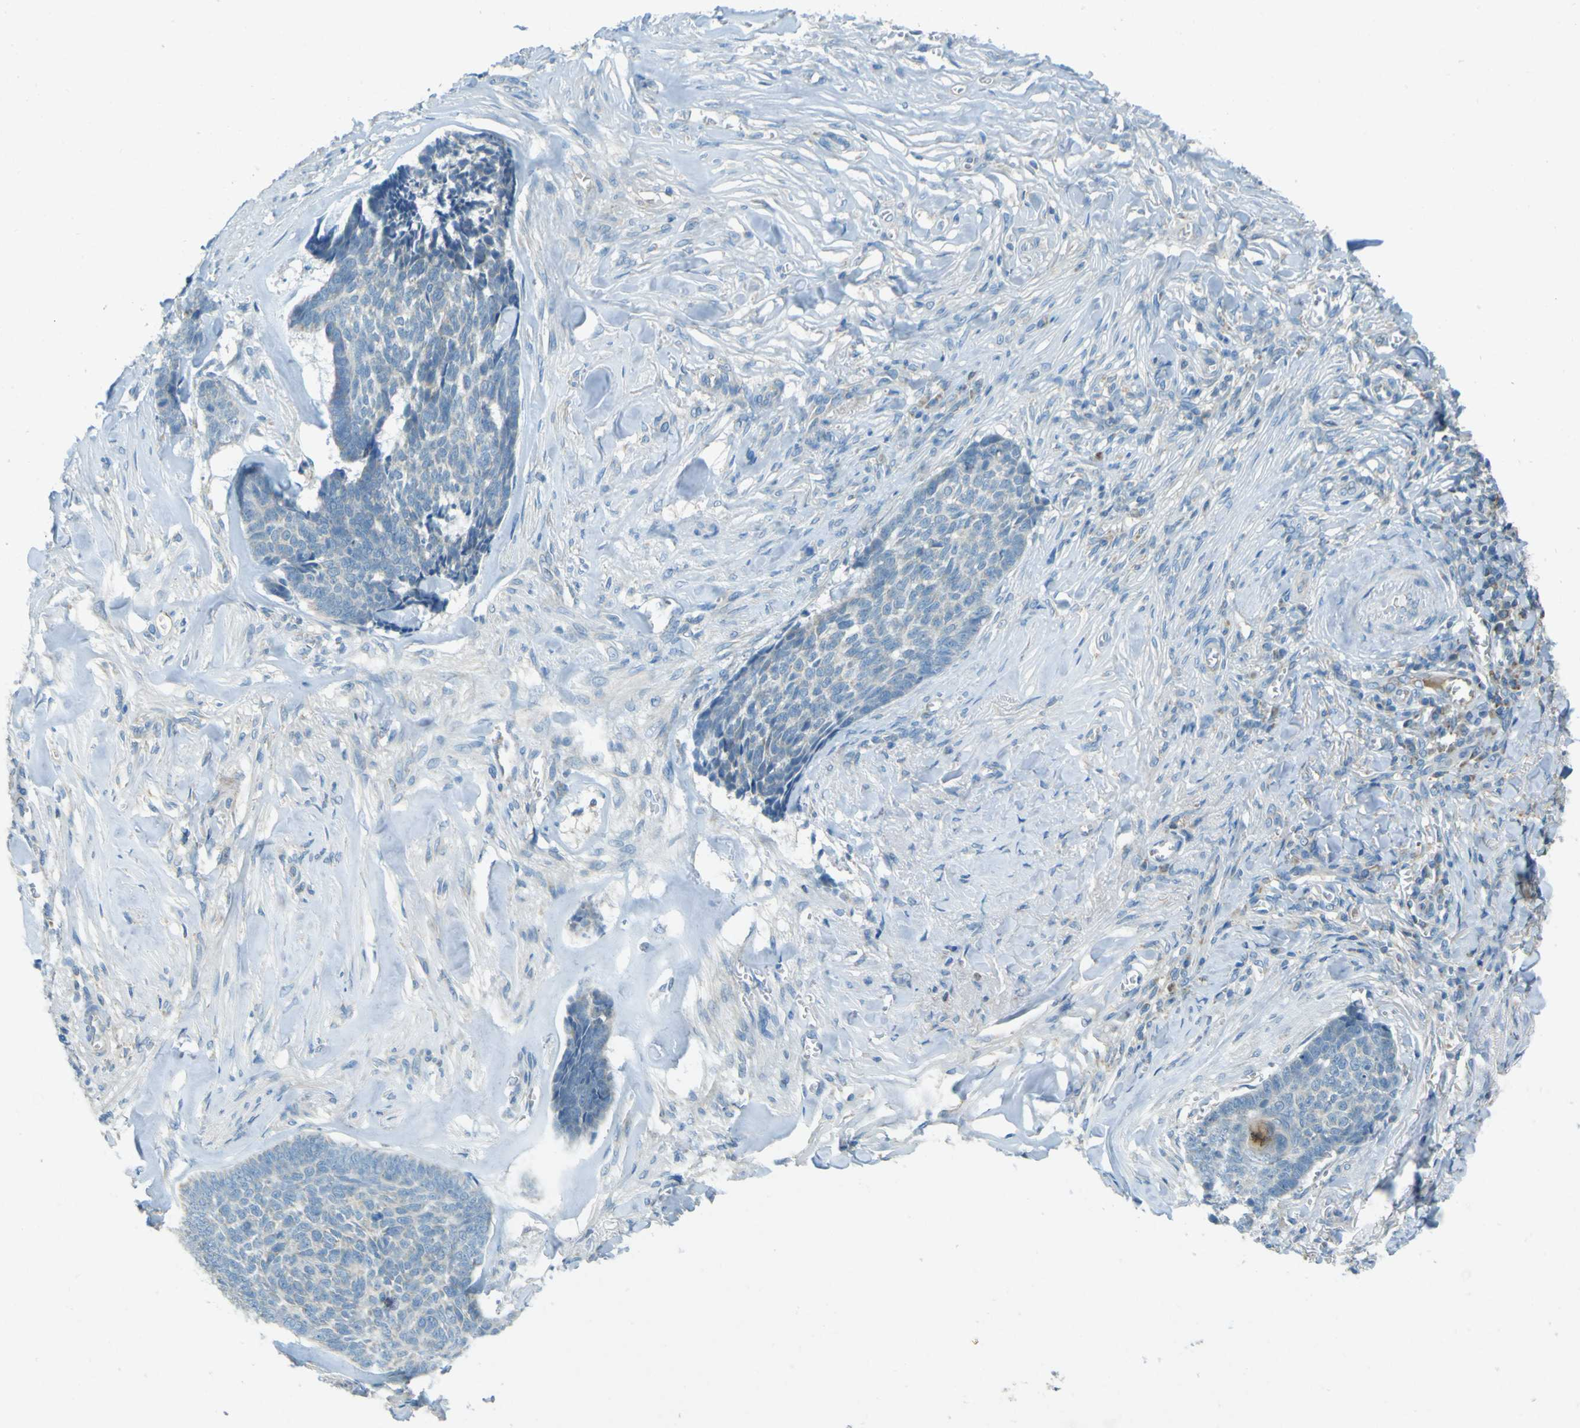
{"staining": {"intensity": "negative", "quantity": "none", "location": "none"}, "tissue": "skin cancer", "cell_type": "Tumor cells", "image_type": "cancer", "snomed": [{"axis": "morphology", "description": "Basal cell carcinoma"}, {"axis": "topography", "description": "Skin"}], "caption": "There is no significant expression in tumor cells of skin cancer.", "gene": "FKTN", "patient": {"sex": "male", "age": 84}}